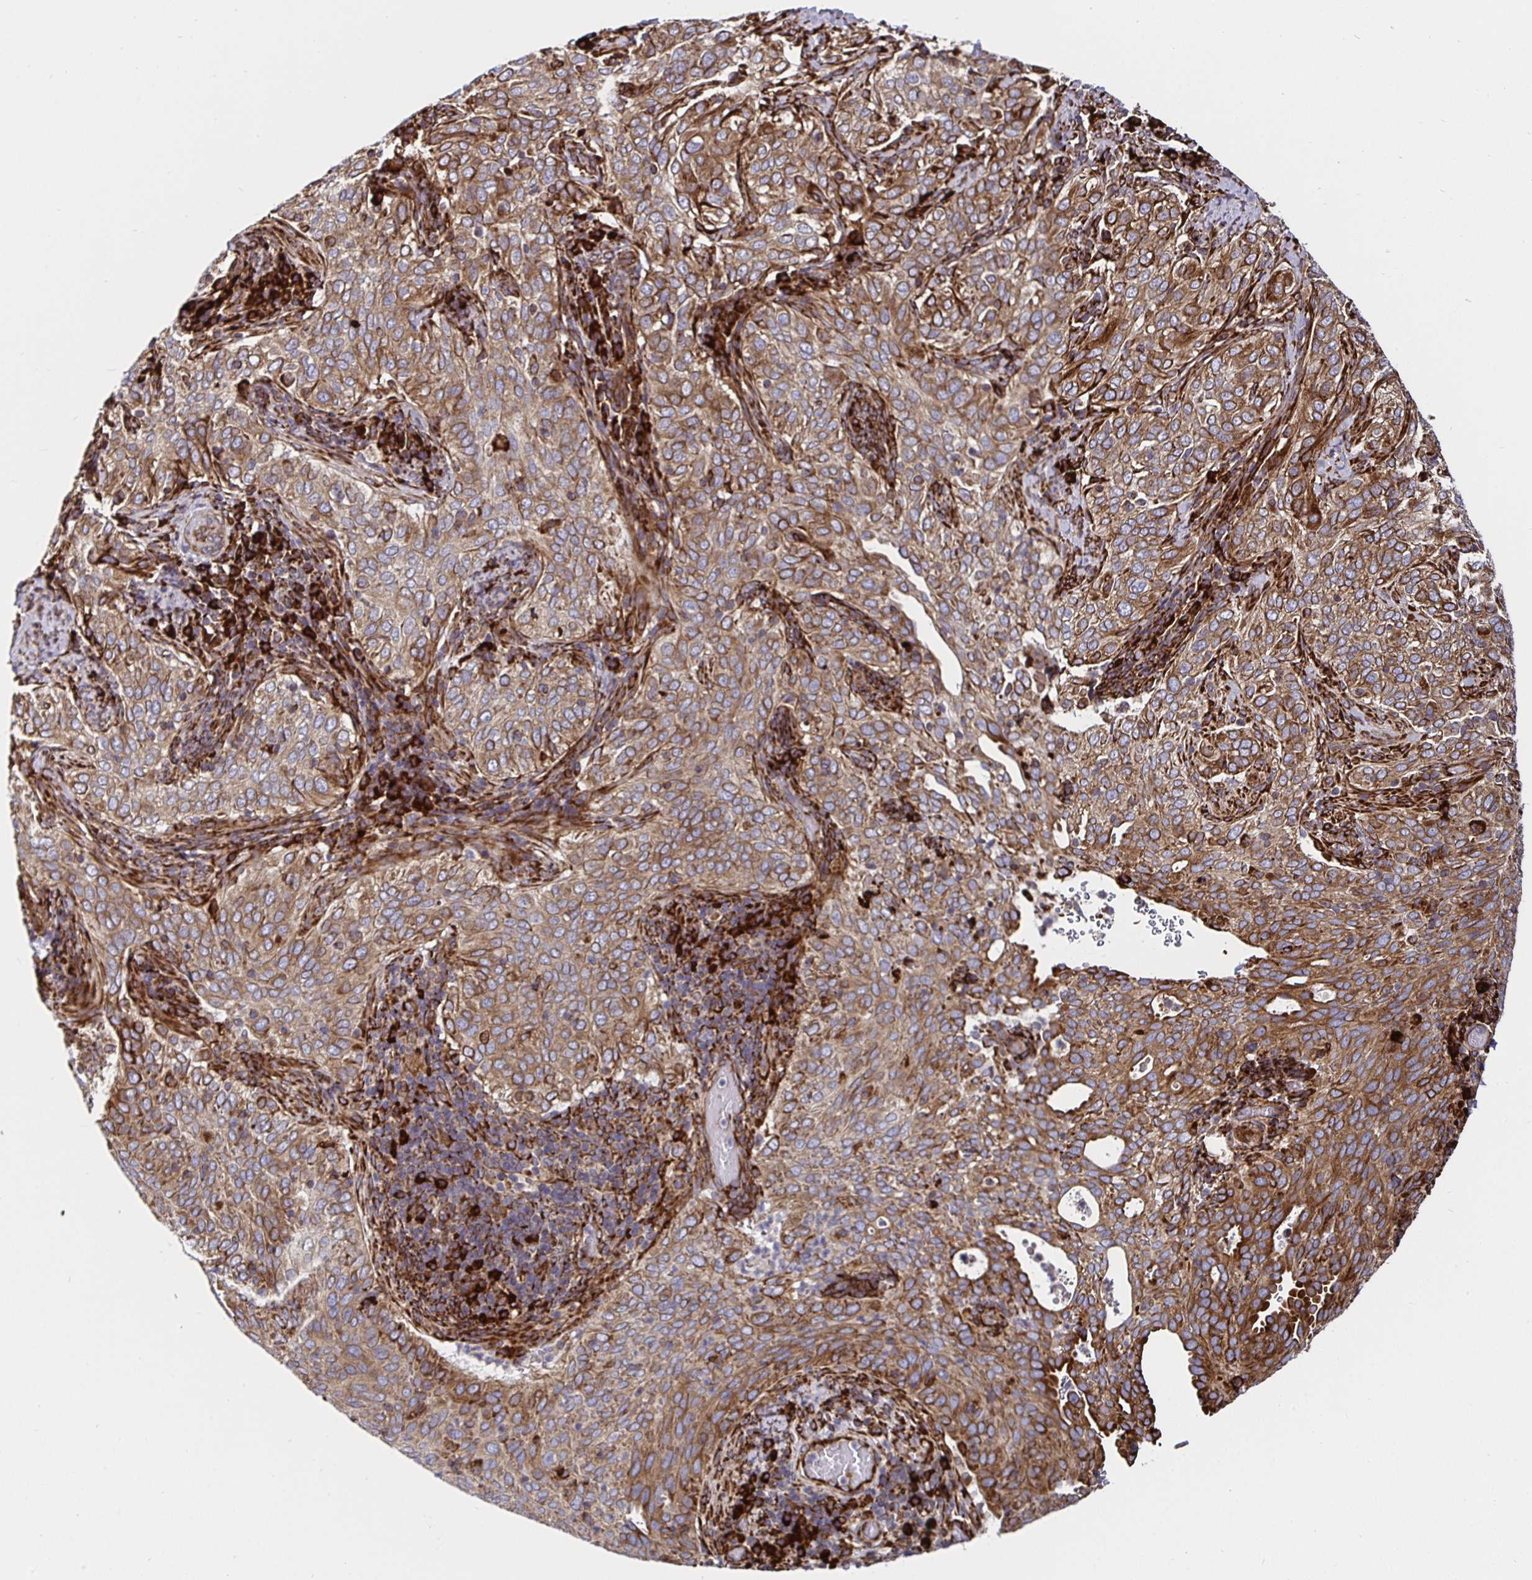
{"staining": {"intensity": "moderate", "quantity": ">75%", "location": "cytoplasmic/membranous"}, "tissue": "cervical cancer", "cell_type": "Tumor cells", "image_type": "cancer", "snomed": [{"axis": "morphology", "description": "Squamous cell carcinoma, NOS"}, {"axis": "topography", "description": "Cervix"}], "caption": "Cervical cancer stained with a protein marker demonstrates moderate staining in tumor cells.", "gene": "SMYD3", "patient": {"sex": "female", "age": 38}}